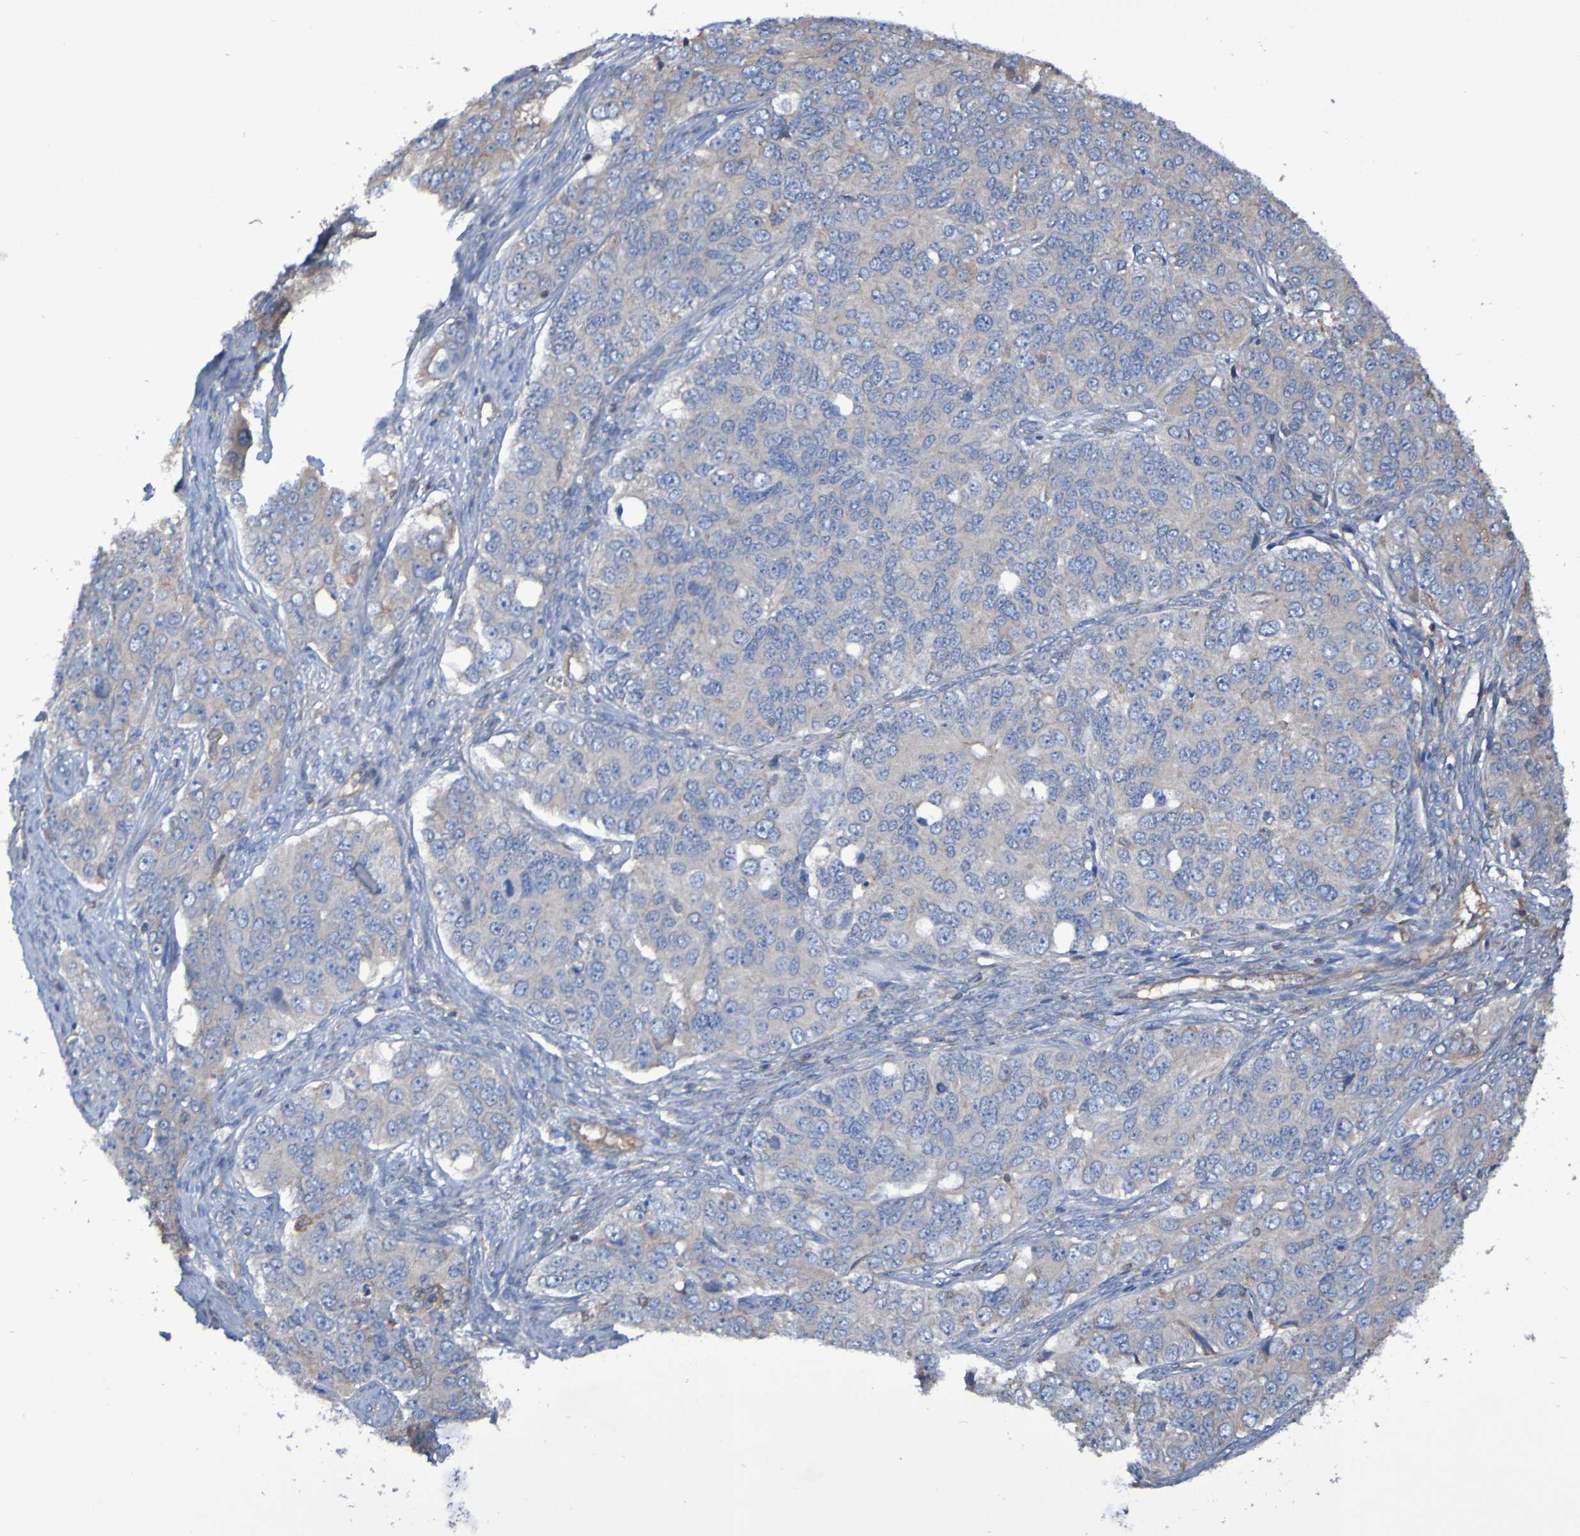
{"staining": {"intensity": "weak", "quantity": "<25%", "location": "cytoplasmic/membranous"}, "tissue": "ovarian cancer", "cell_type": "Tumor cells", "image_type": "cancer", "snomed": [{"axis": "morphology", "description": "Carcinoma, endometroid"}, {"axis": "topography", "description": "Ovary"}], "caption": "A photomicrograph of ovarian cancer (endometroid carcinoma) stained for a protein demonstrates no brown staining in tumor cells.", "gene": "SYNJ1", "patient": {"sex": "female", "age": 51}}